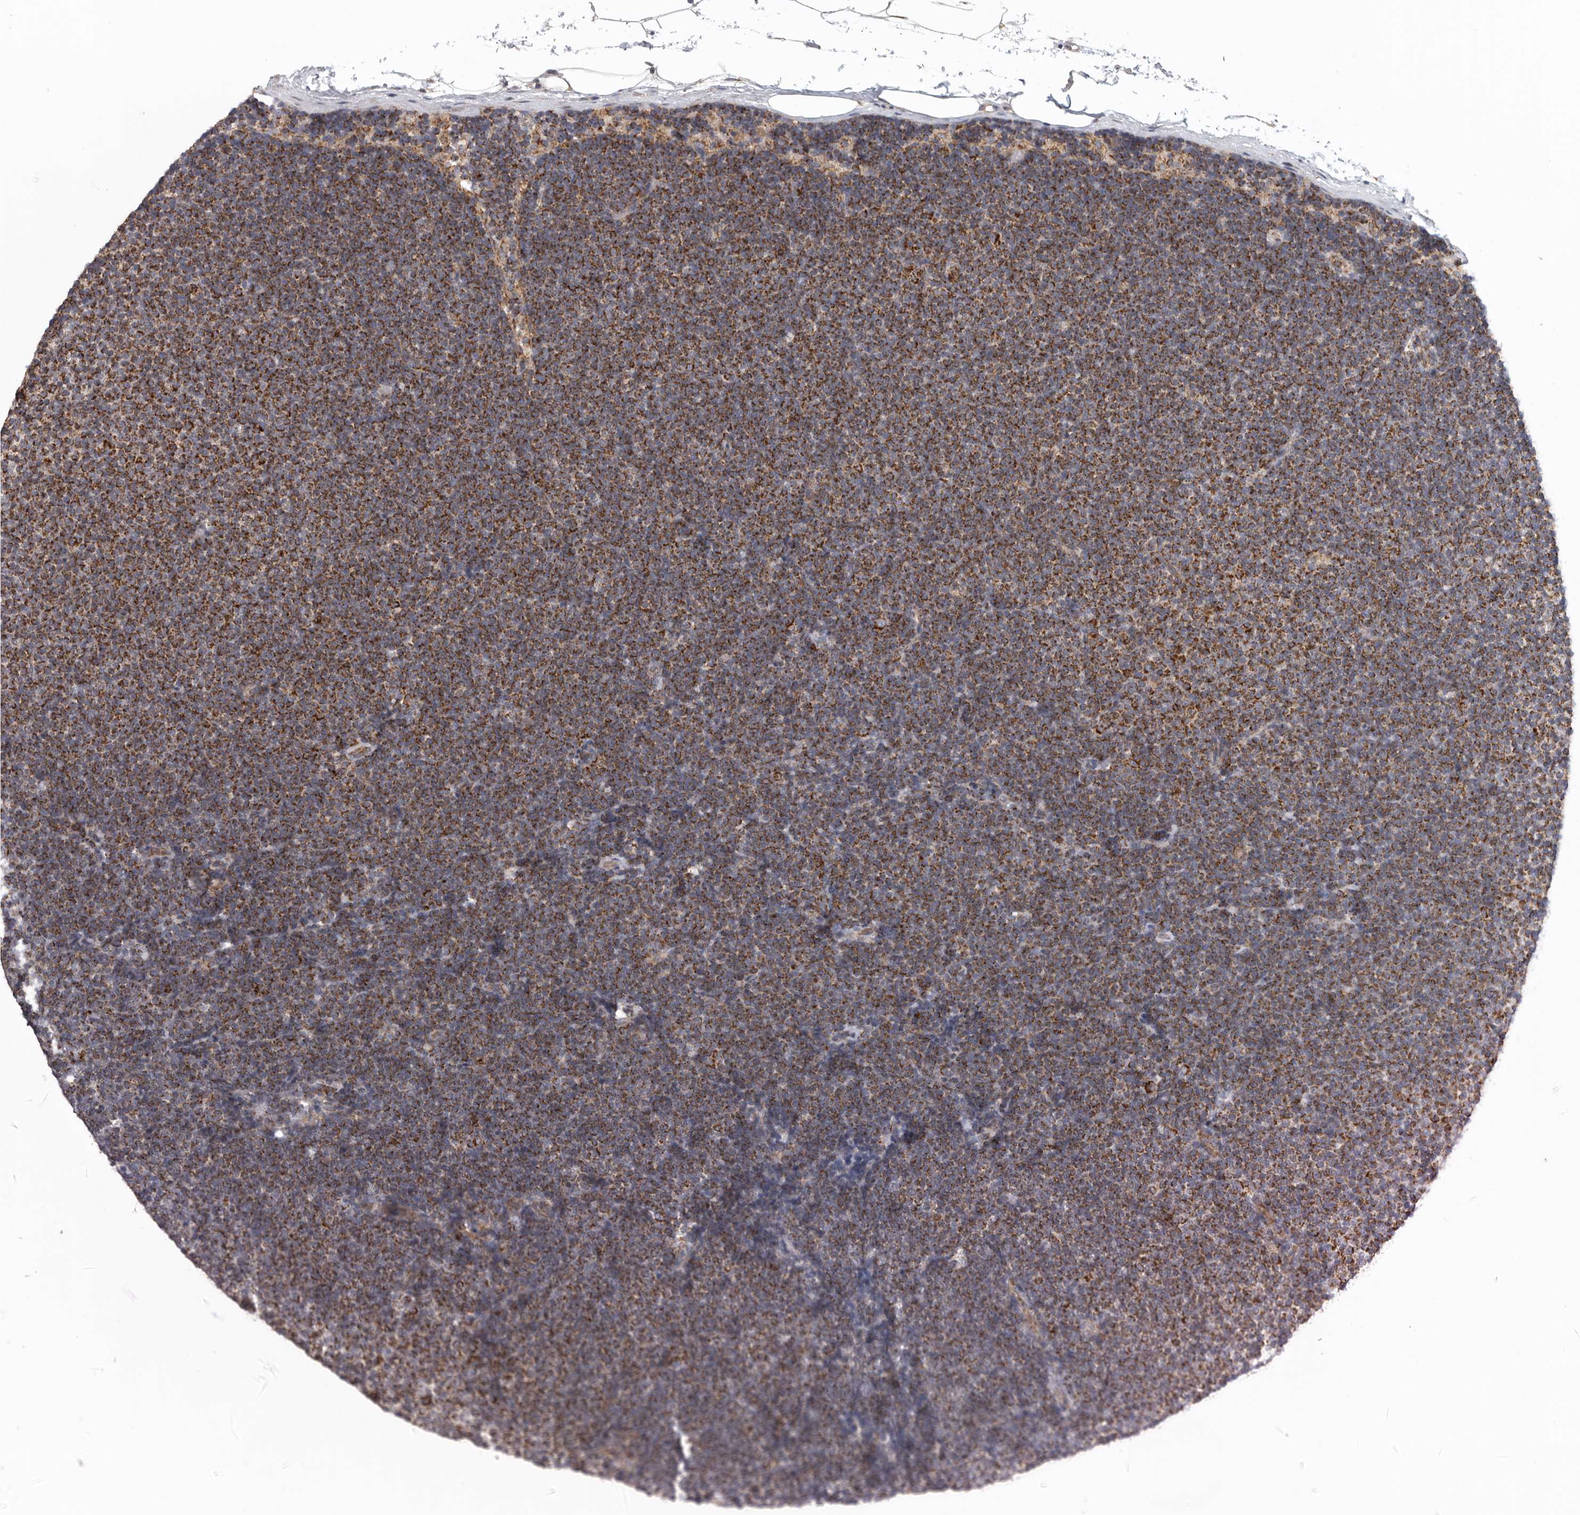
{"staining": {"intensity": "strong", "quantity": ">75%", "location": "cytoplasmic/membranous"}, "tissue": "lymphoma", "cell_type": "Tumor cells", "image_type": "cancer", "snomed": [{"axis": "morphology", "description": "Malignant lymphoma, non-Hodgkin's type, Low grade"}, {"axis": "topography", "description": "Lymph node"}], "caption": "A photomicrograph of malignant lymphoma, non-Hodgkin's type (low-grade) stained for a protein exhibits strong cytoplasmic/membranous brown staining in tumor cells.", "gene": "FKBP8", "patient": {"sex": "female", "age": 53}}